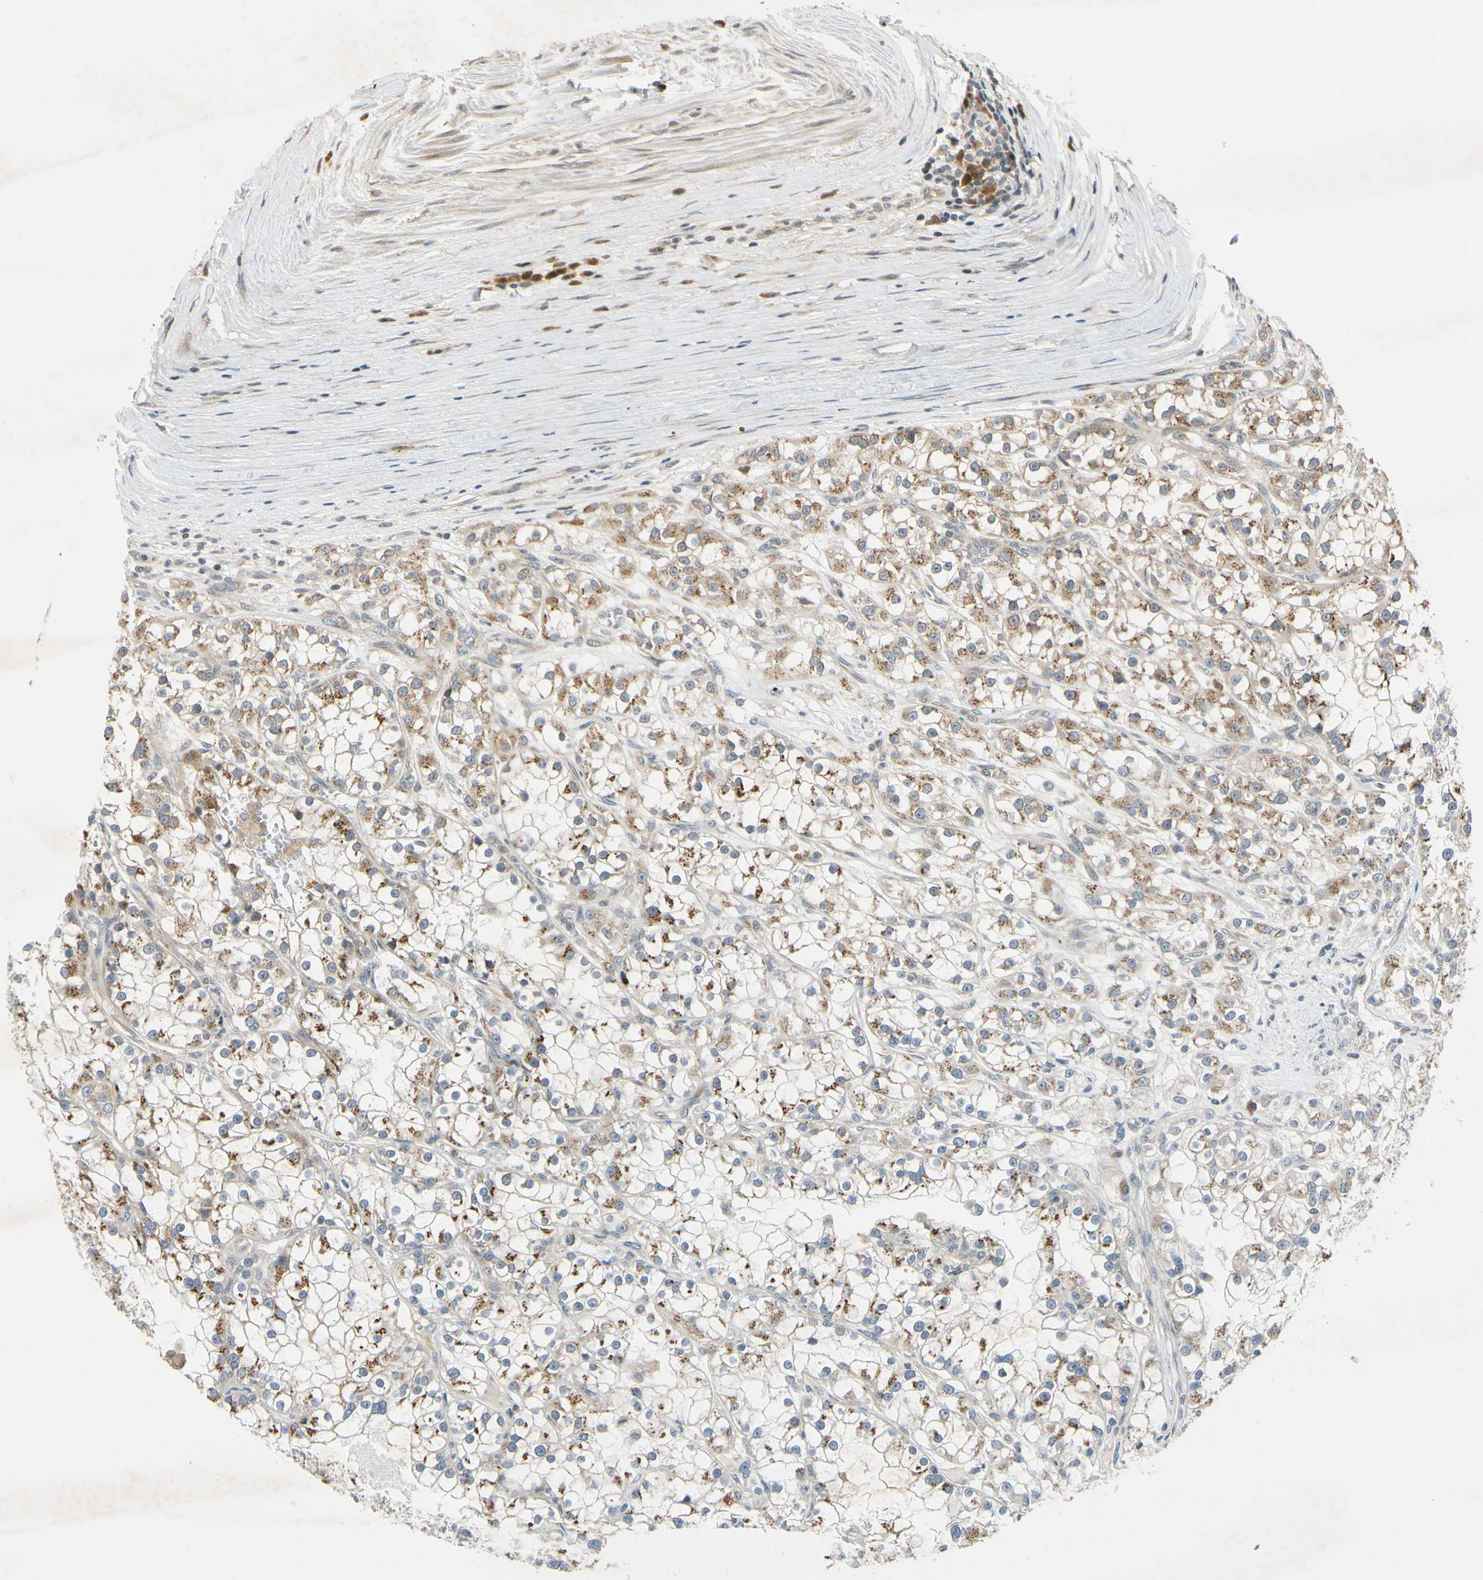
{"staining": {"intensity": "strong", "quantity": "25%-75%", "location": "cytoplasmic/membranous"}, "tissue": "renal cancer", "cell_type": "Tumor cells", "image_type": "cancer", "snomed": [{"axis": "morphology", "description": "Adenocarcinoma, NOS"}, {"axis": "topography", "description": "Kidney"}], "caption": "Immunohistochemical staining of human renal cancer (adenocarcinoma) displays high levels of strong cytoplasmic/membranous positivity in about 25%-75% of tumor cells.", "gene": "RPS6KB2", "patient": {"sex": "female", "age": 52}}